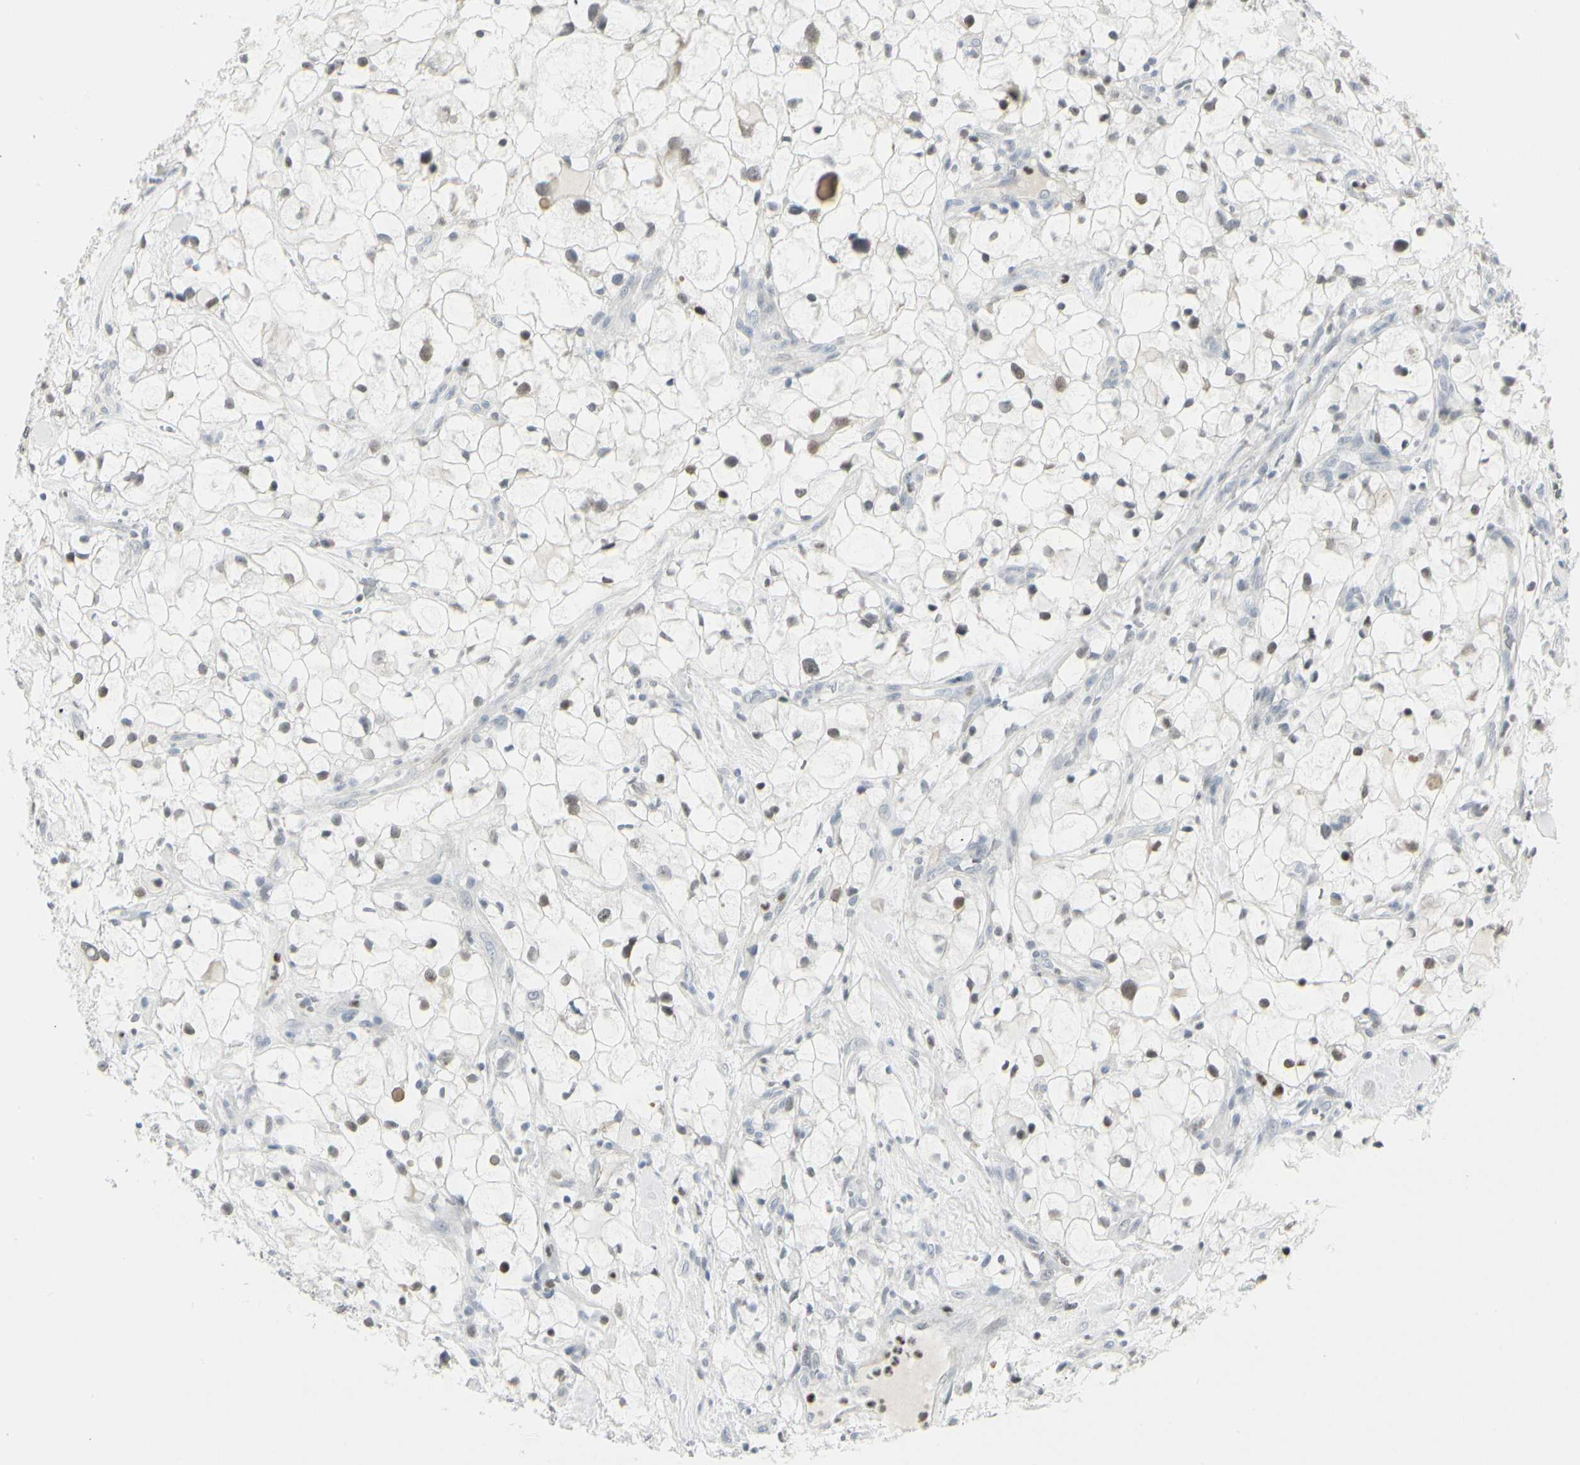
{"staining": {"intensity": "moderate", "quantity": "<25%", "location": "nuclear"}, "tissue": "renal cancer", "cell_type": "Tumor cells", "image_type": "cancer", "snomed": [{"axis": "morphology", "description": "Adenocarcinoma, NOS"}, {"axis": "topography", "description": "Kidney"}], "caption": "Protein expression by immunohistochemistry (IHC) displays moderate nuclear expression in about <25% of tumor cells in renal cancer. The protein is stained brown, and the nuclei are stained in blue (DAB IHC with brightfield microscopy, high magnification).", "gene": "ZBTB7B", "patient": {"sex": "female", "age": 60}}